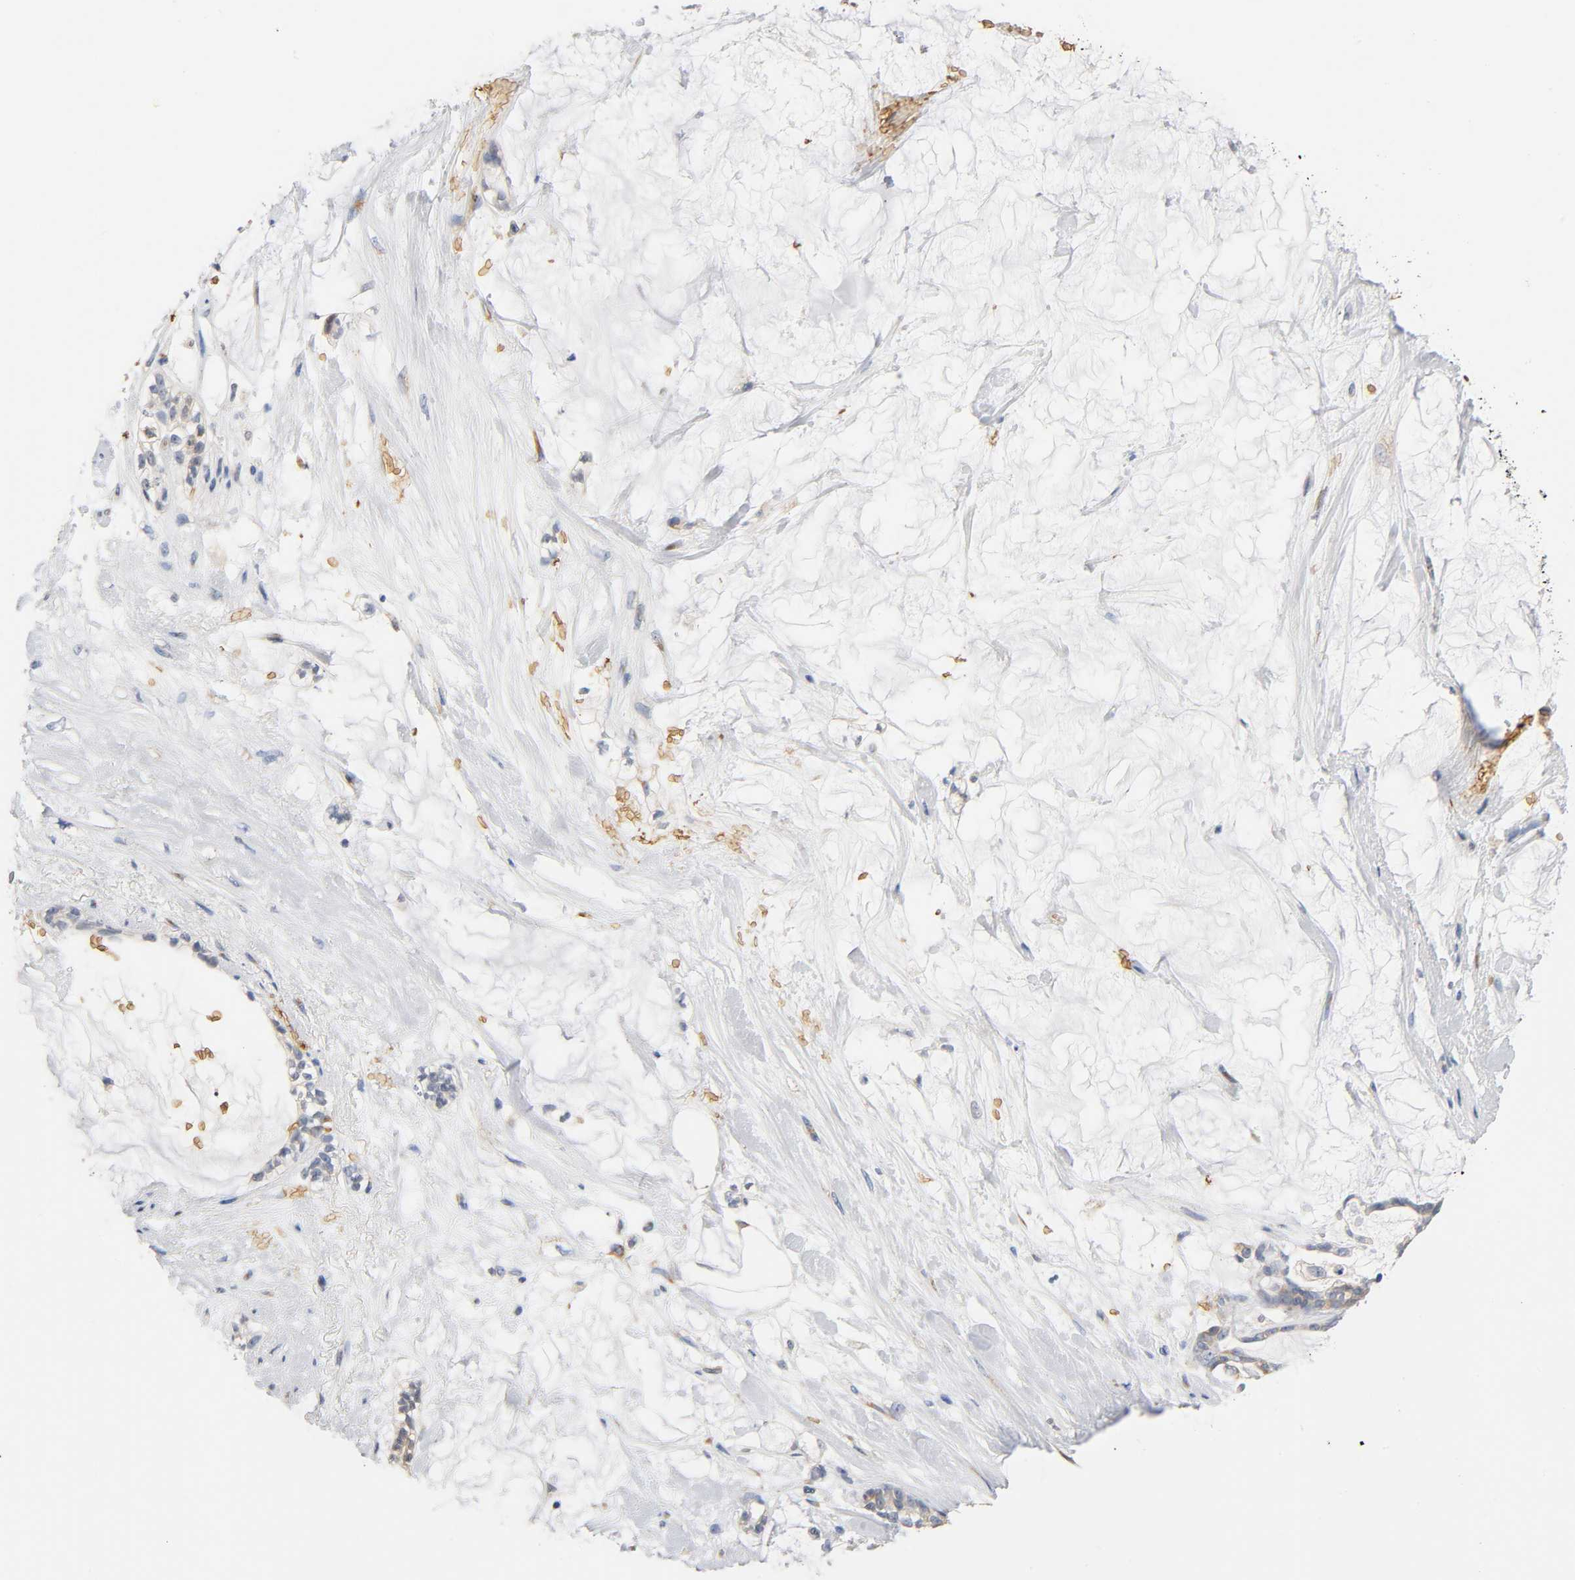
{"staining": {"intensity": "weak", "quantity": ">75%", "location": "cytoplasmic/membranous"}, "tissue": "pancreatic cancer", "cell_type": "Tumor cells", "image_type": "cancer", "snomed": [{"axis": "morphology", "description": "Adenocarcinoma, NOS"}, {"axis": "topography", "description": "Pancreas"}], "caption": "DAB immunohistochemical staining of pancreatic cancer (adenocarcinoma) reveals weak cytoplasmic/membranous protein staining in about >75% of tumor cells.", "gene": "UCKL1", "patient": {"sex": "female", "age": 73}}